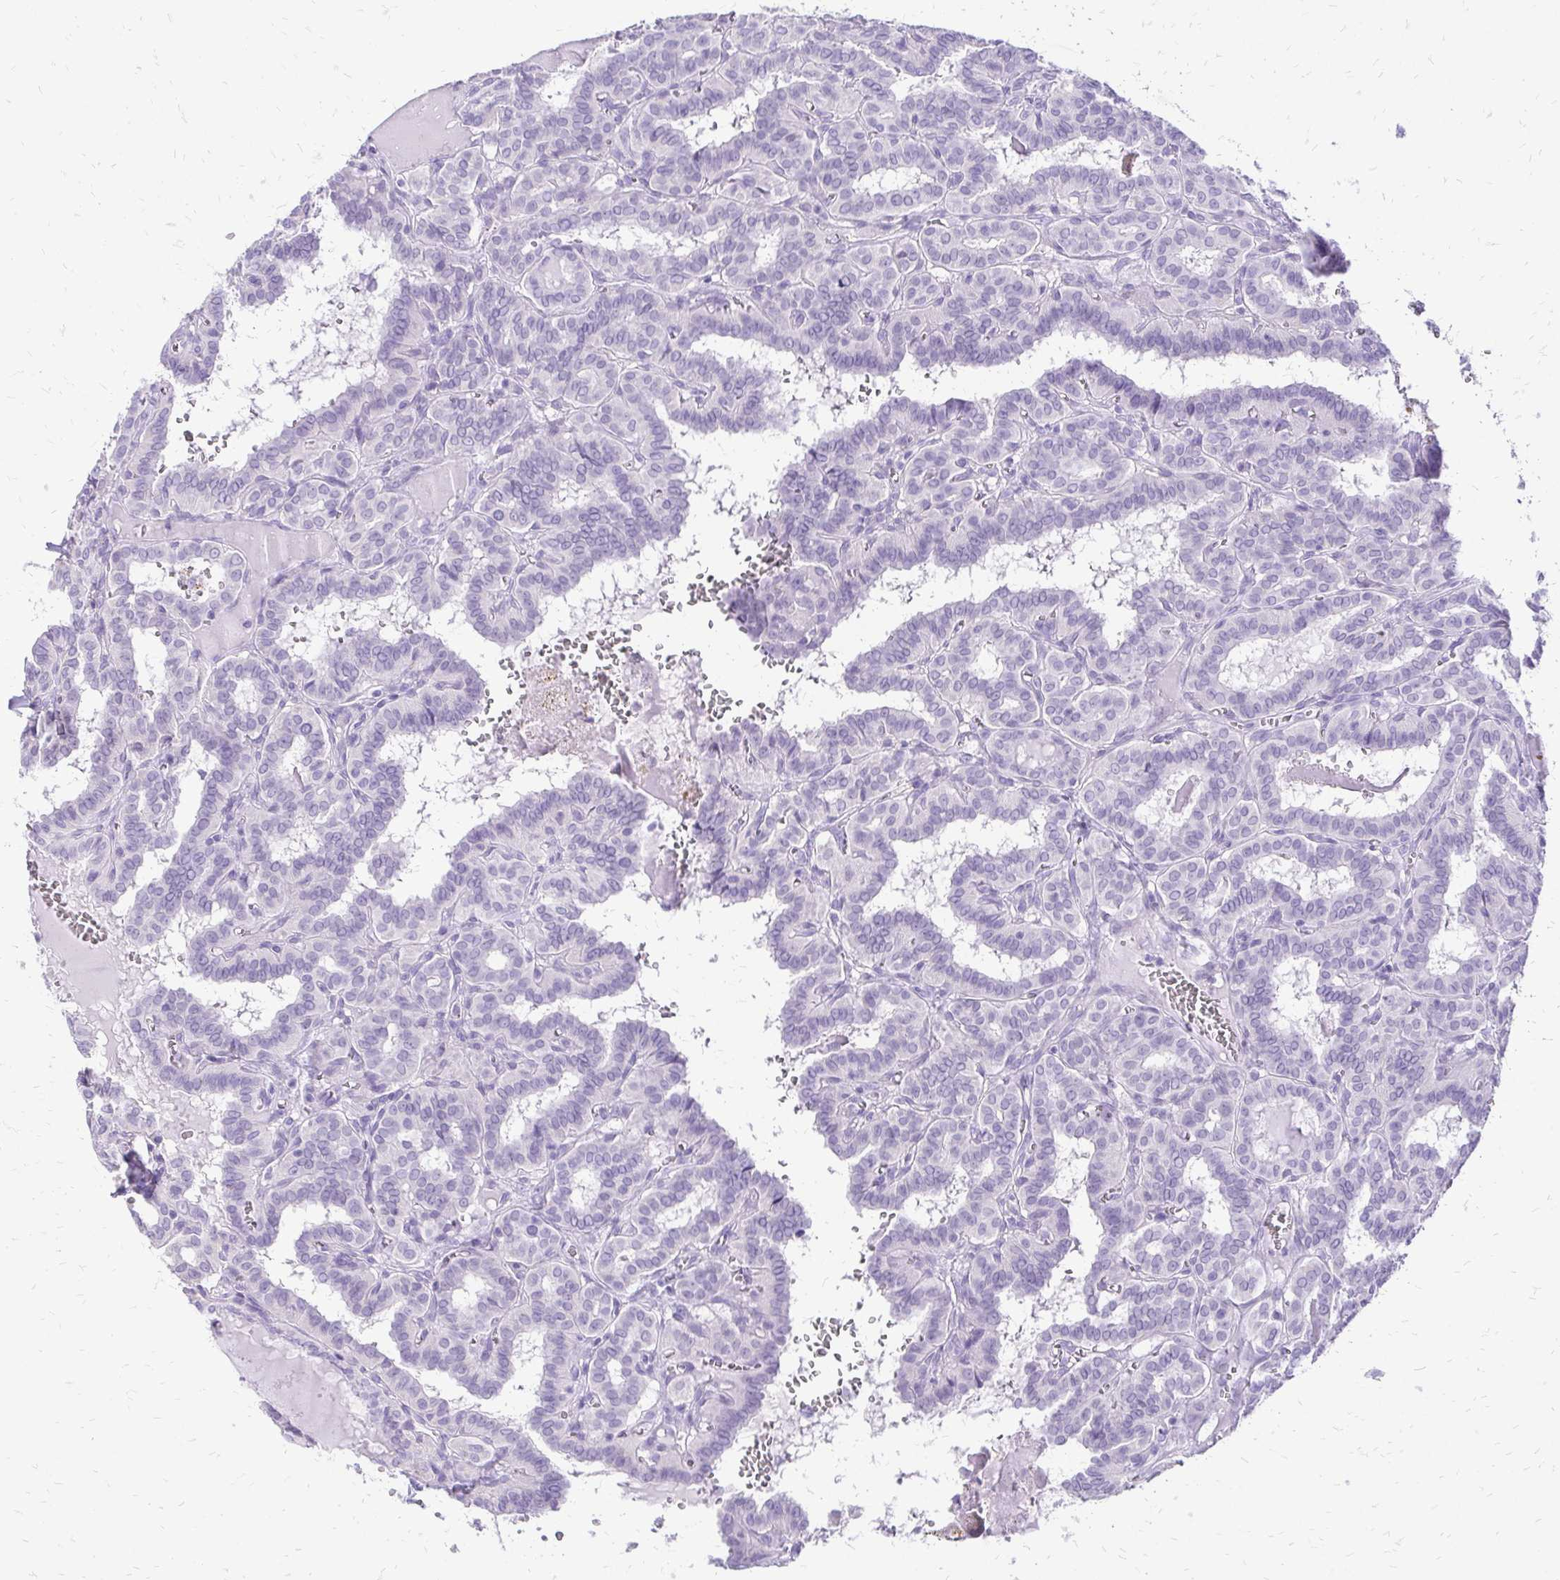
{"staining": {"intensity": "negative", "quantity": "none", "location": "none"}, "tissue": "thyroid cancer", "cell_type": "Tumor cells", "image_type": "cancer", "snomed": [{"axis": "morphology", "description": "Papillary adenocarcinoma, NOS"}, {"axis": "topography", "description": "Thyroid gland"}], "caption": "The micrograph reveals no significant positivity in tumor cells of thyroid cancer. (Brightfield microscopy of DAB (3,3'-diaminobenzidine) IHC at high magnification).", "gene": "SLC32A1", "patient": {"sex": "female", "age": 21}}